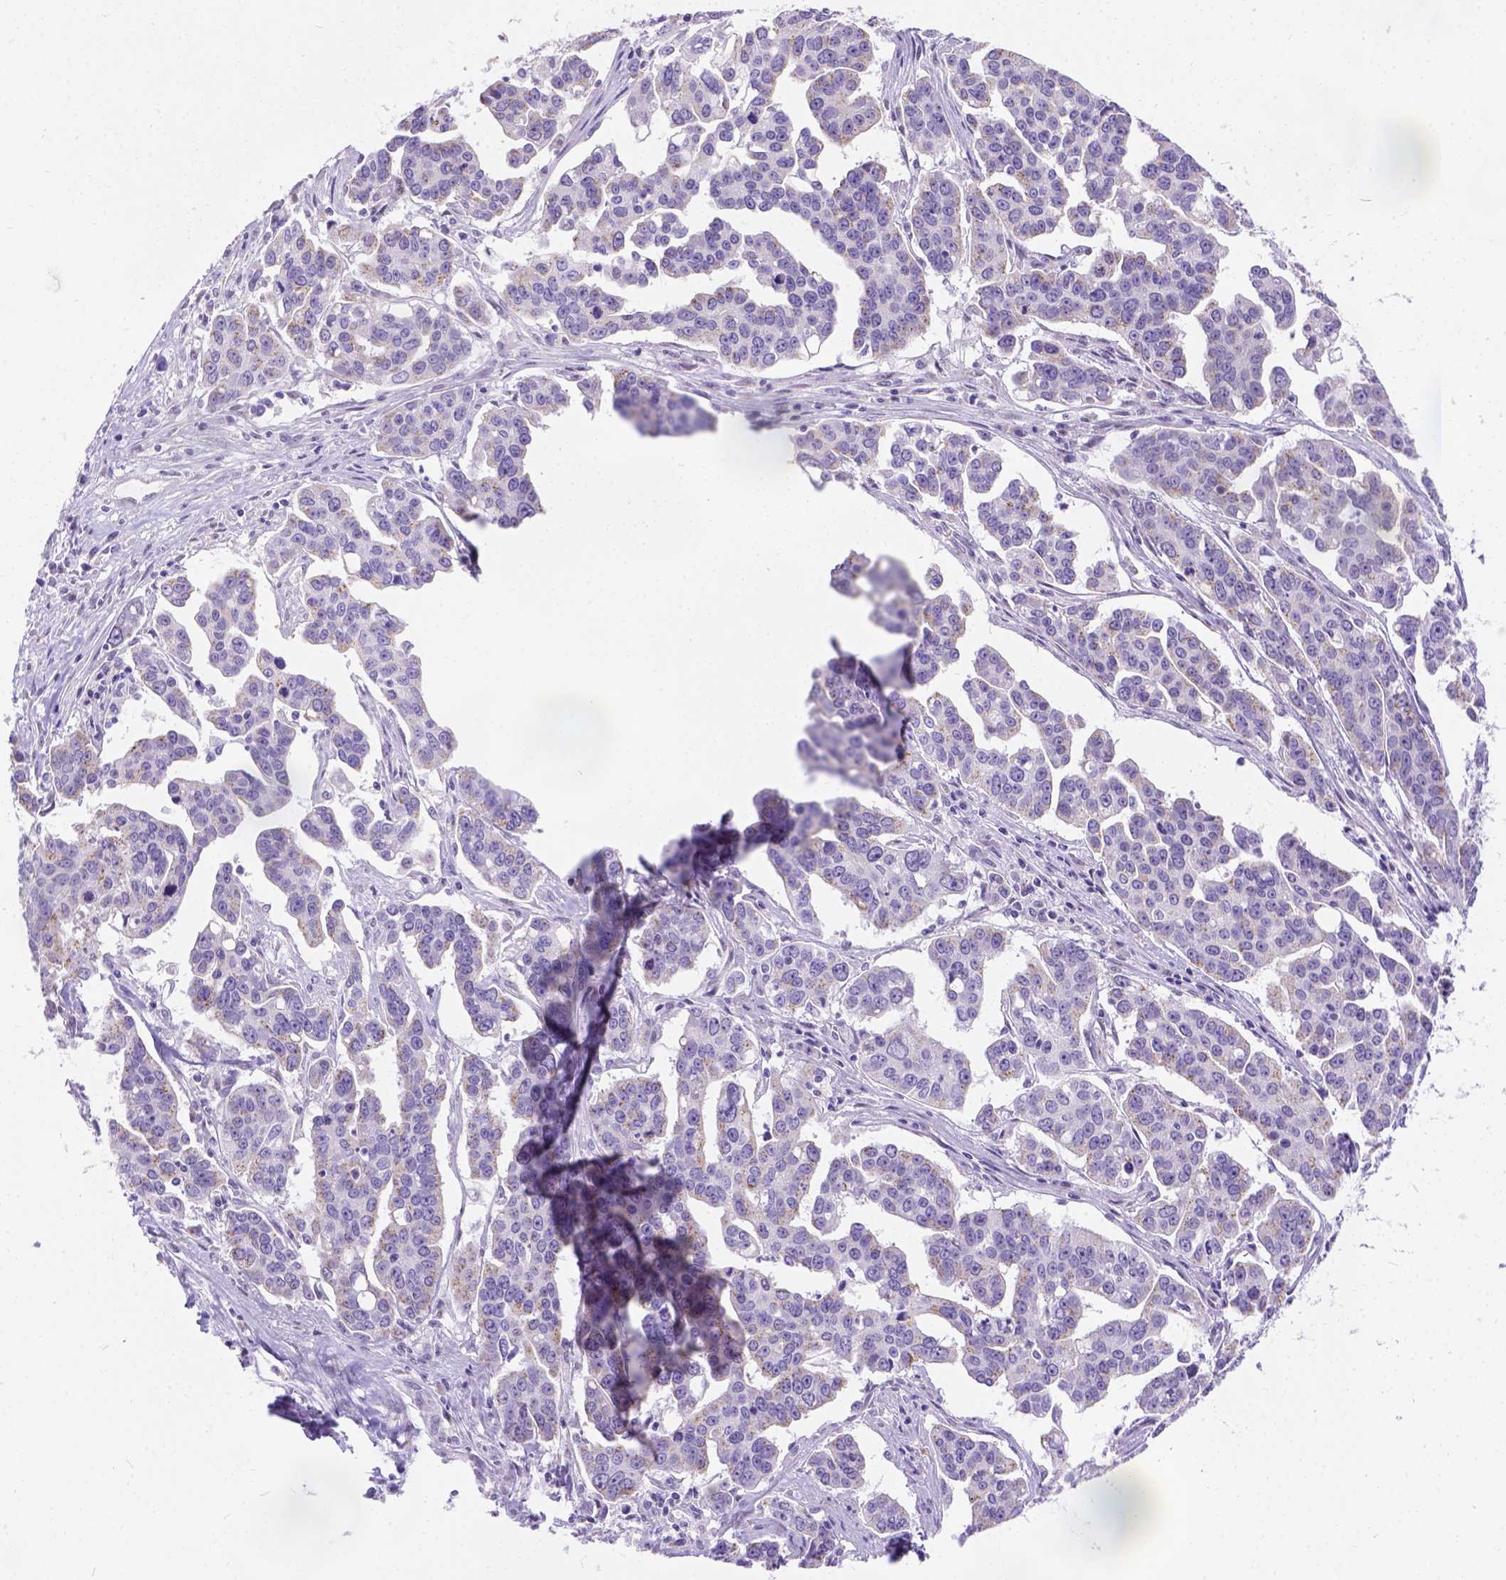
{"staining": {"intensity": "moderate", "quantity": ">75%", "location": "cytoplasmic/membranous"}, "tissue": "ovarian cancer", "cell_type": "Tumor cells", "image_type": "cancer", "snomed": [{"axis": "morphology", "description": "Carcinoma, endometroid"}, {"axis": "topography", "description": "Ovary"}], "caption": "High-power microscopy captured an immunohistochemistry micrograph of ovarian endometroid carcinoma, revealing moderate cytoplasmic/membranous expression in approximately >75% of tumor cells. The staining was performed using DAB, with brown indicating positive protein expression. Nuclei are stained blue with hematoxylin.", "gene": "PHF7", "patient": {"sex": "female", "age": 78}}